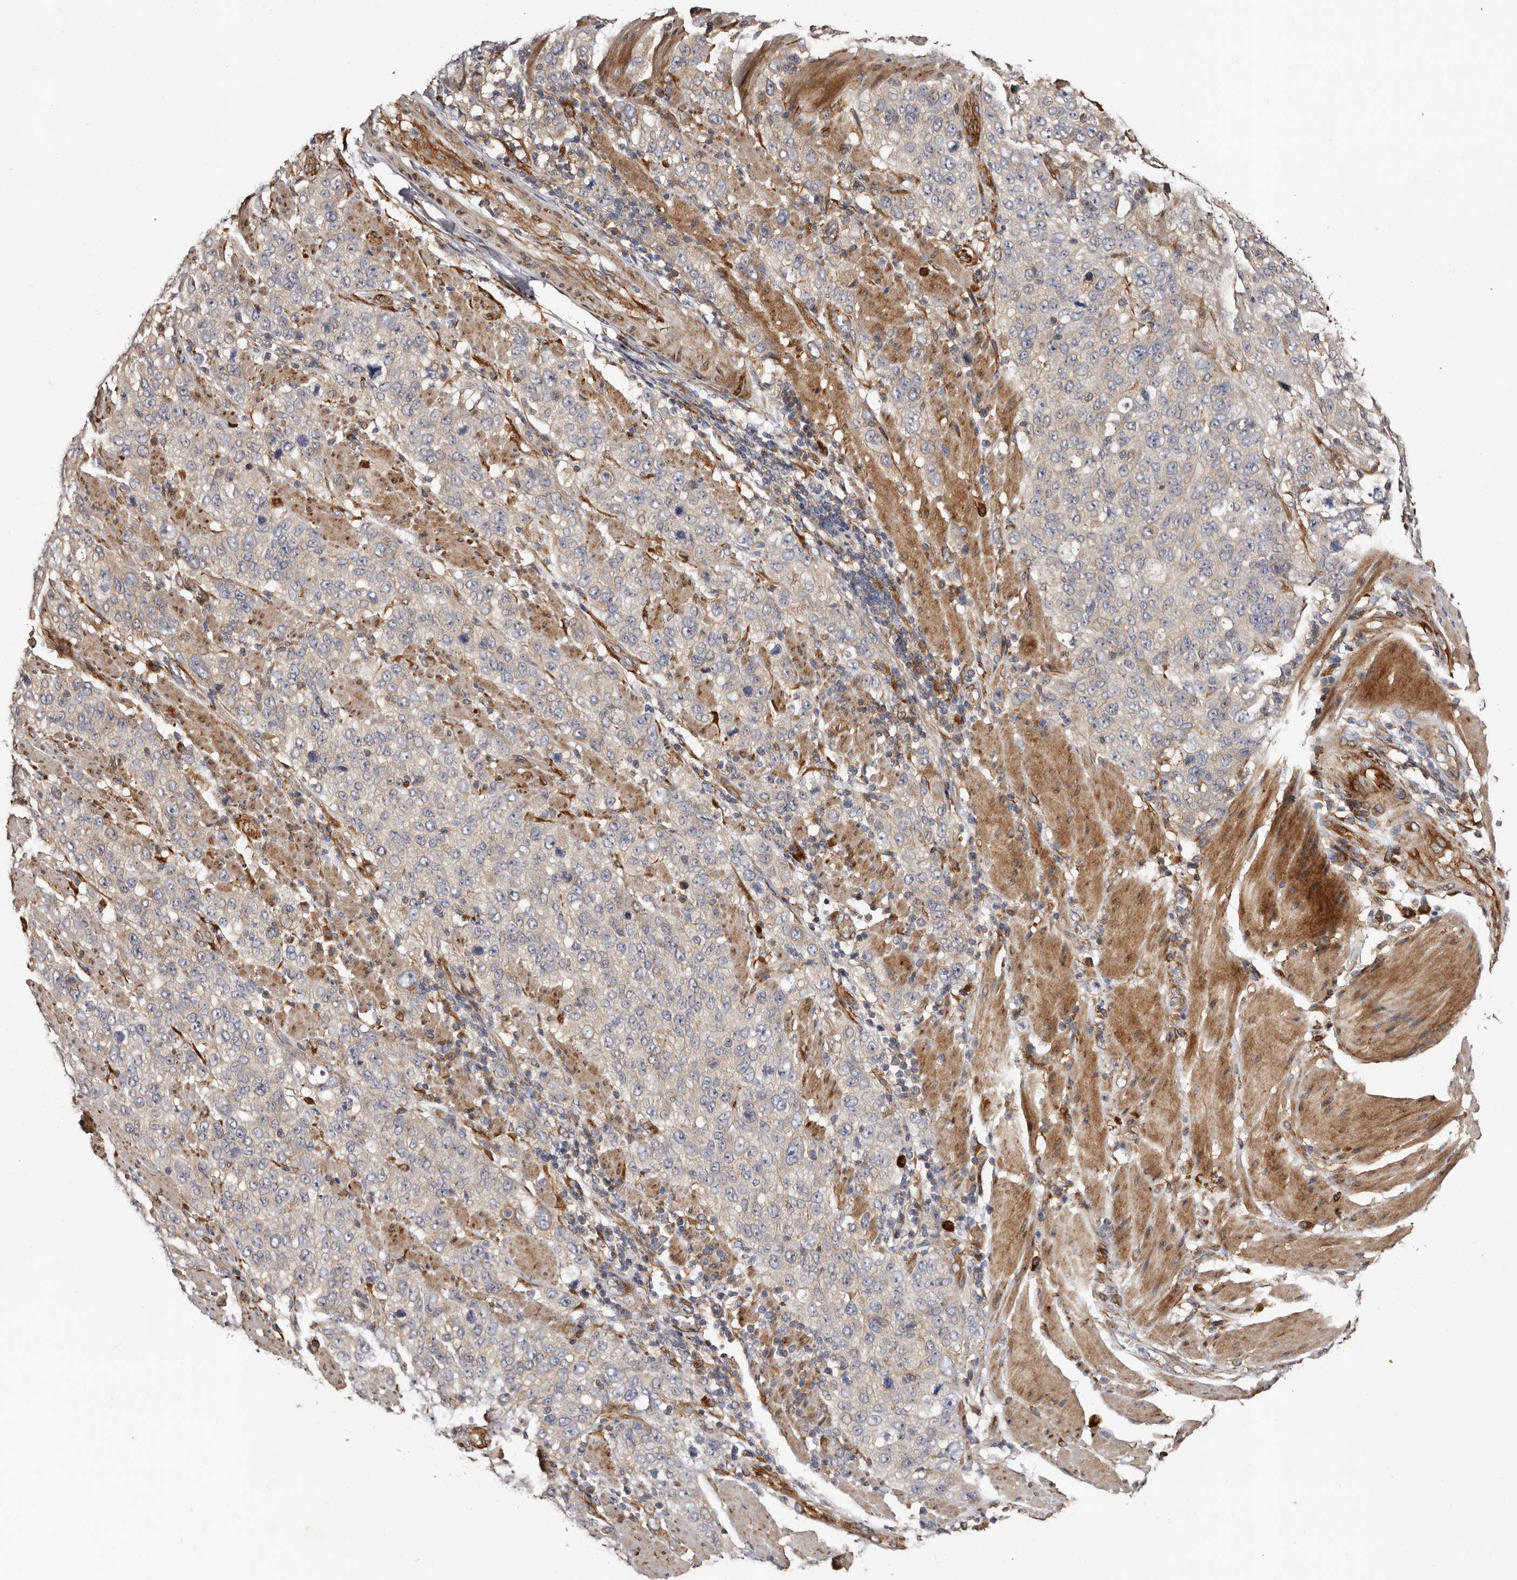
{"staining": {"intensity": "negative", "quantity": "none", "location": "none"}, "tissue": "stomach cancer", "cell_type": "Tumor cells", "image_type": "cancer", "snomed": [{"axis": "morphology", "description": "Adenocarcinoma, NOS"}, {"axis": "topography", "description": "Stomach"}], "caption": "Tumor cells are negative for protein expression in human stomach adenocarcinoma.", "gene": "TBC1D22B", "patient": {"sex": "male", "age": 48}}